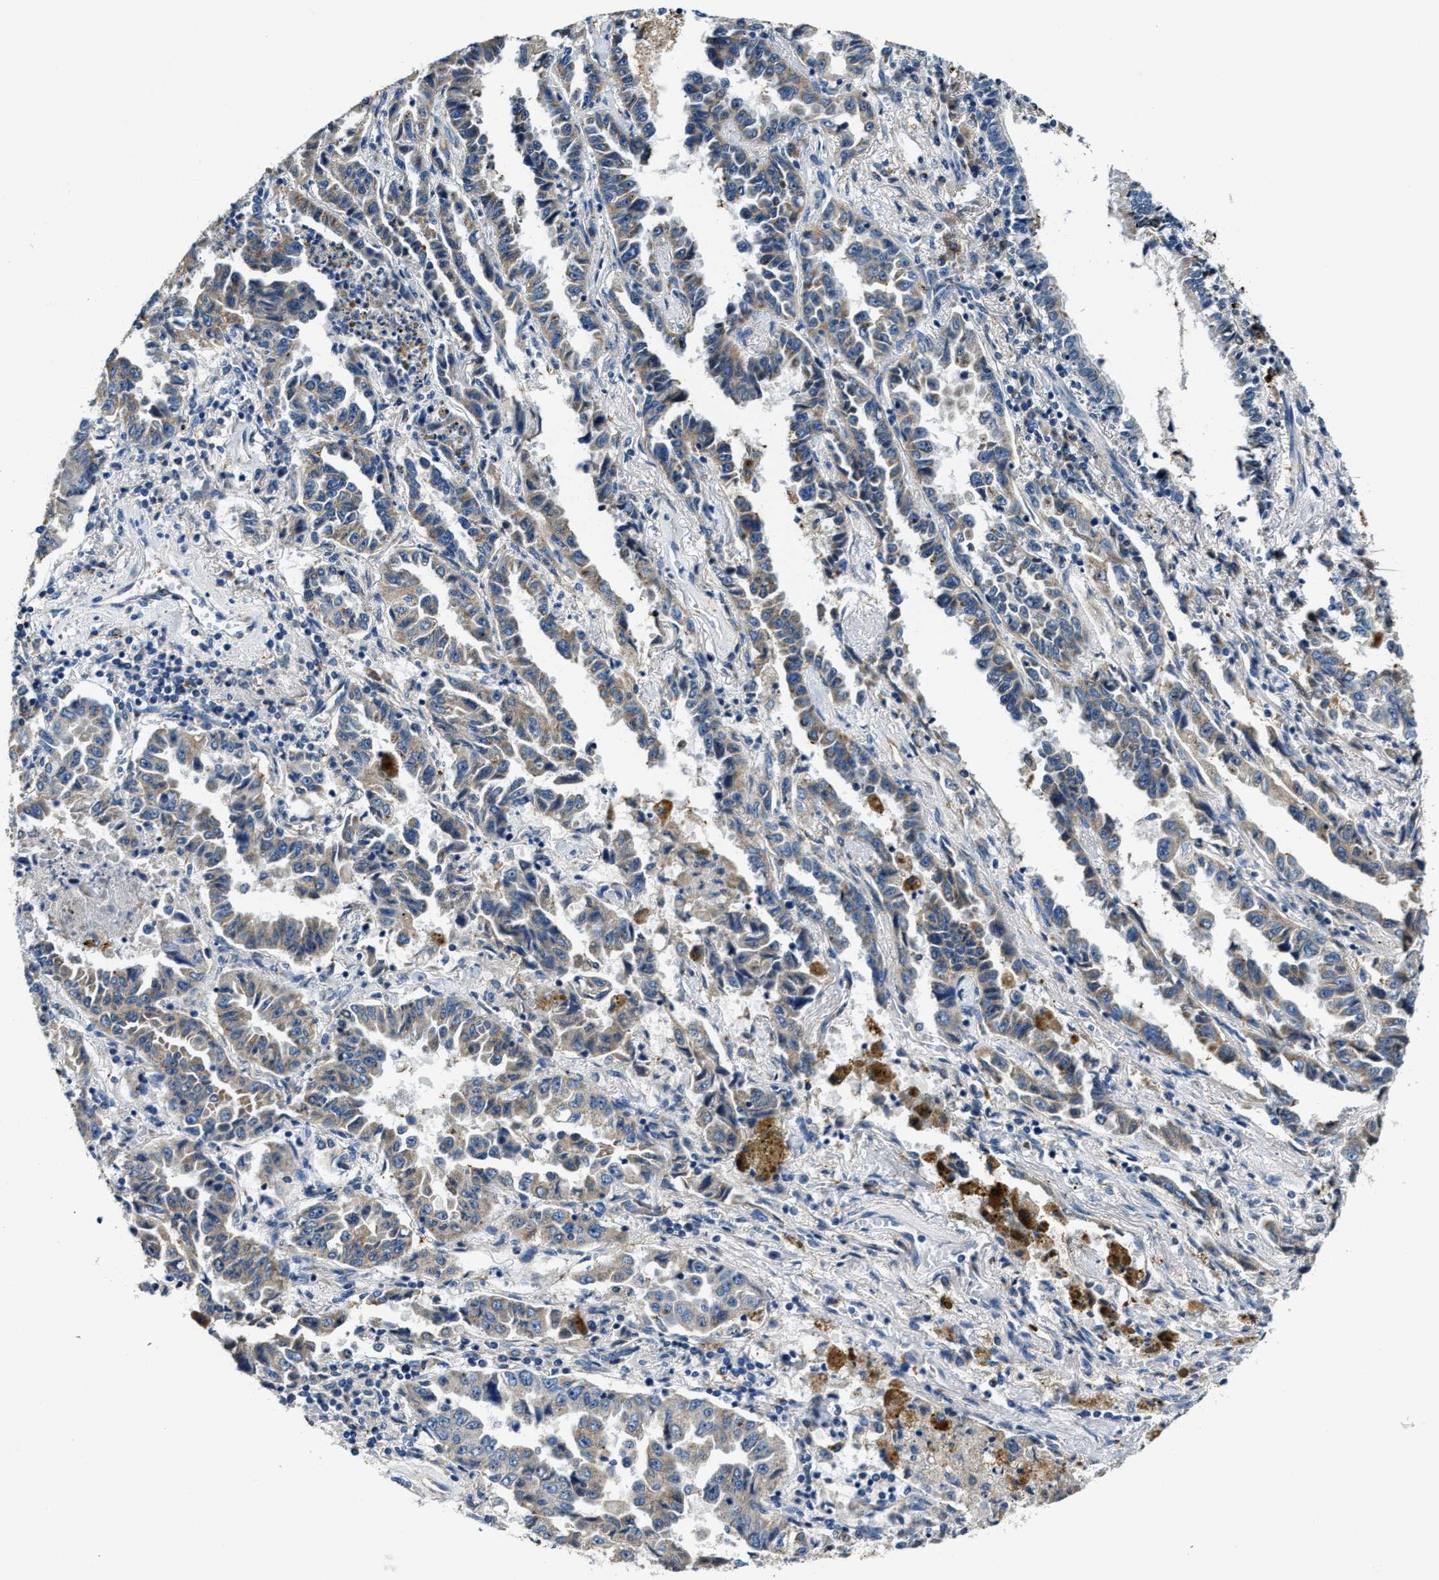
{"staining": {"intensity": "weak", "quantity": "<25%", "location": "cytoplasmic/membranous"}, "tissue": "lung cancer", "cell_type": "Tumor cells", "image_type": "cancer", "snomed": [{"axis": "morphology", "description": "Adenocarcinoma, NOS"}, {"axis": "topography", "description": "Lung"}], "caption": "Micrograph shows no protein staining in tumor cells of adenocarcinoma (lung) tissue.", "gene": "SLC25A25", "patient": {"sex": "female", "age": 51}}